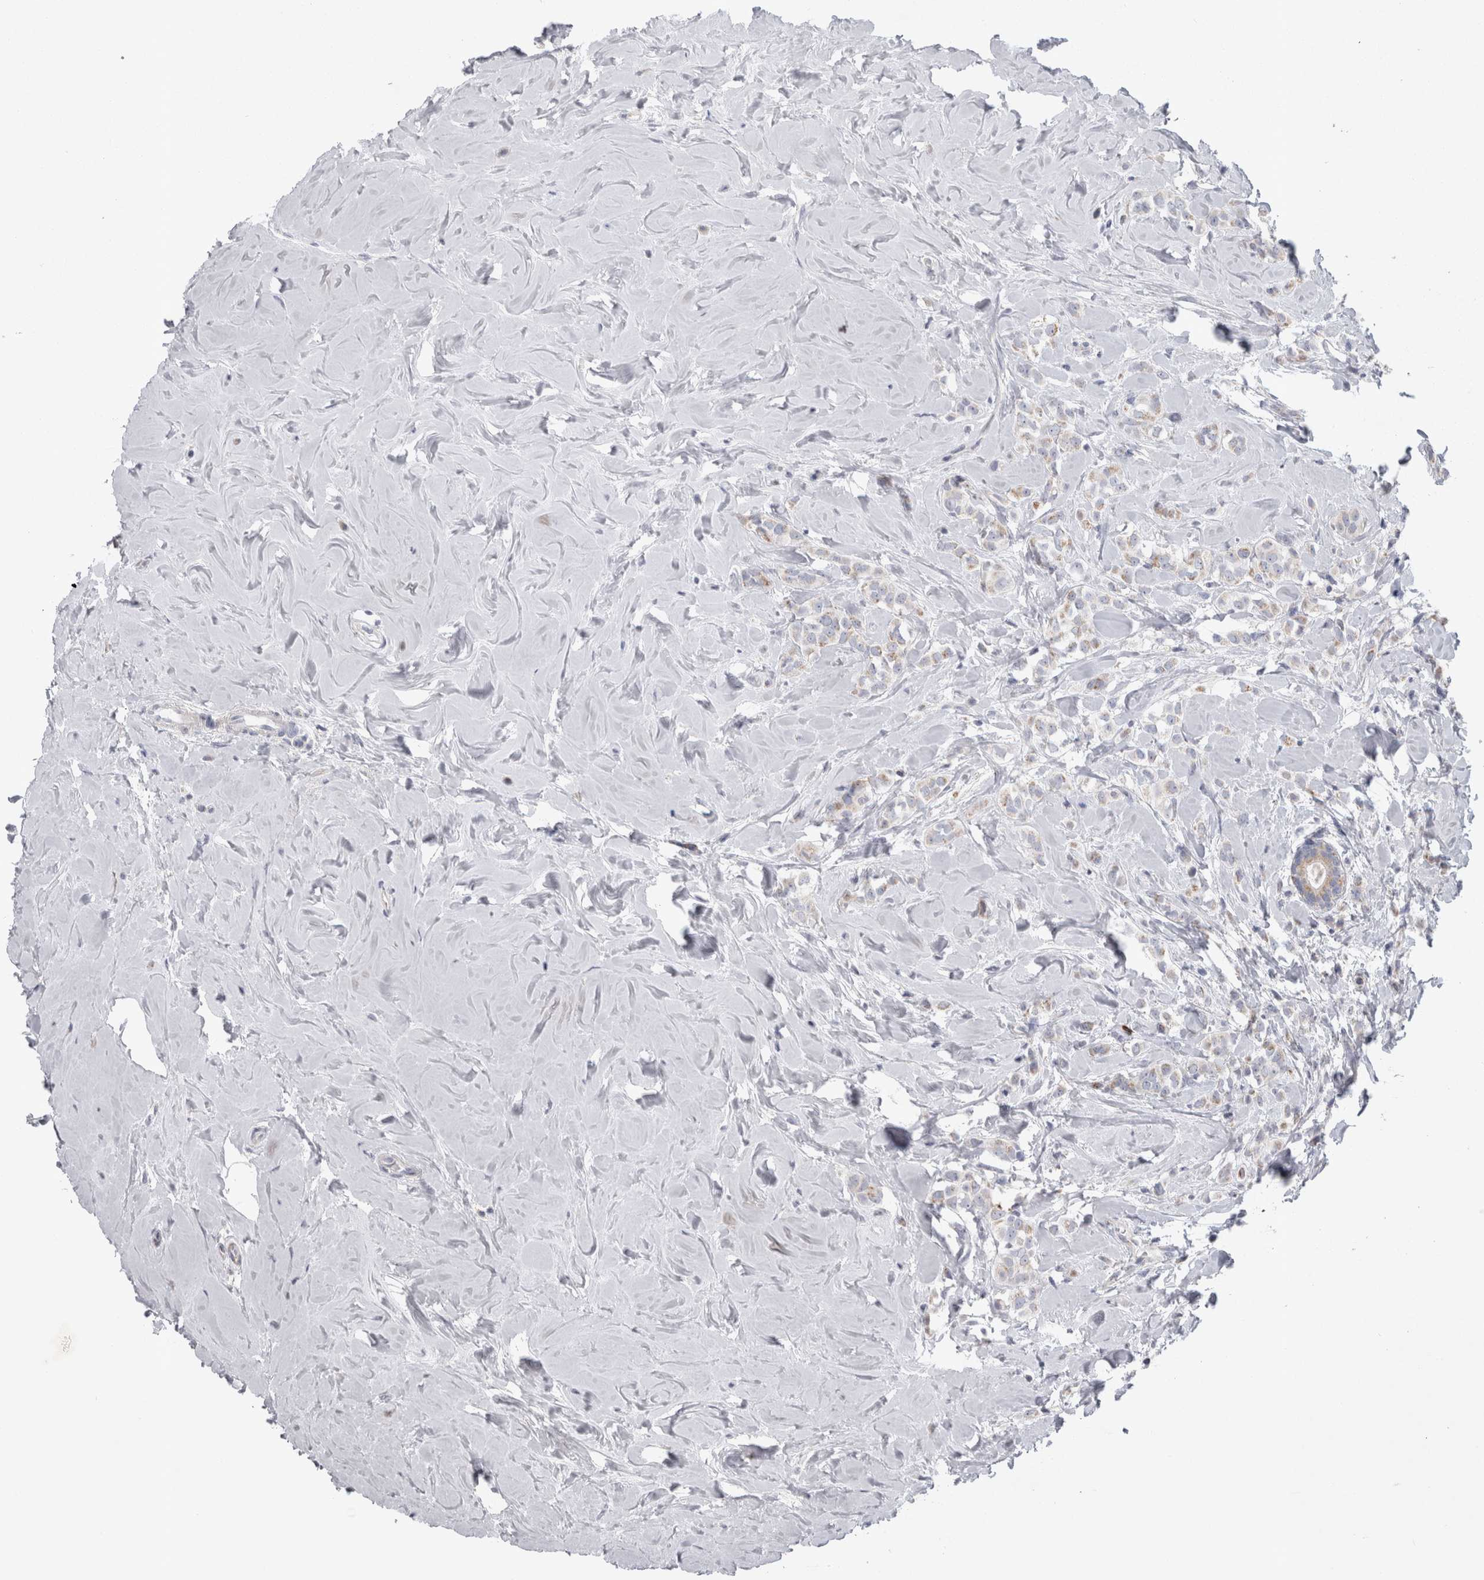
{"staining": {"intensity": "weak", "quantity": "25%-75%", "location": "cytoplasmic/membranous"}, "tissue": "breast cancer", "cell_type": "Tumor cells", "image_type": "cancer", "snomed": [{"axis": "morphology", "description": "Lobular carcinoma"}, {"axis": "topography", "description": "Breast"}], "caption": "Human breast cancer (lobular carcinoma) stained with a protein marker shows weak staining in tumor cells.", "gene": "HDHD3", "patient": {"sex": "female", "age": 47}}